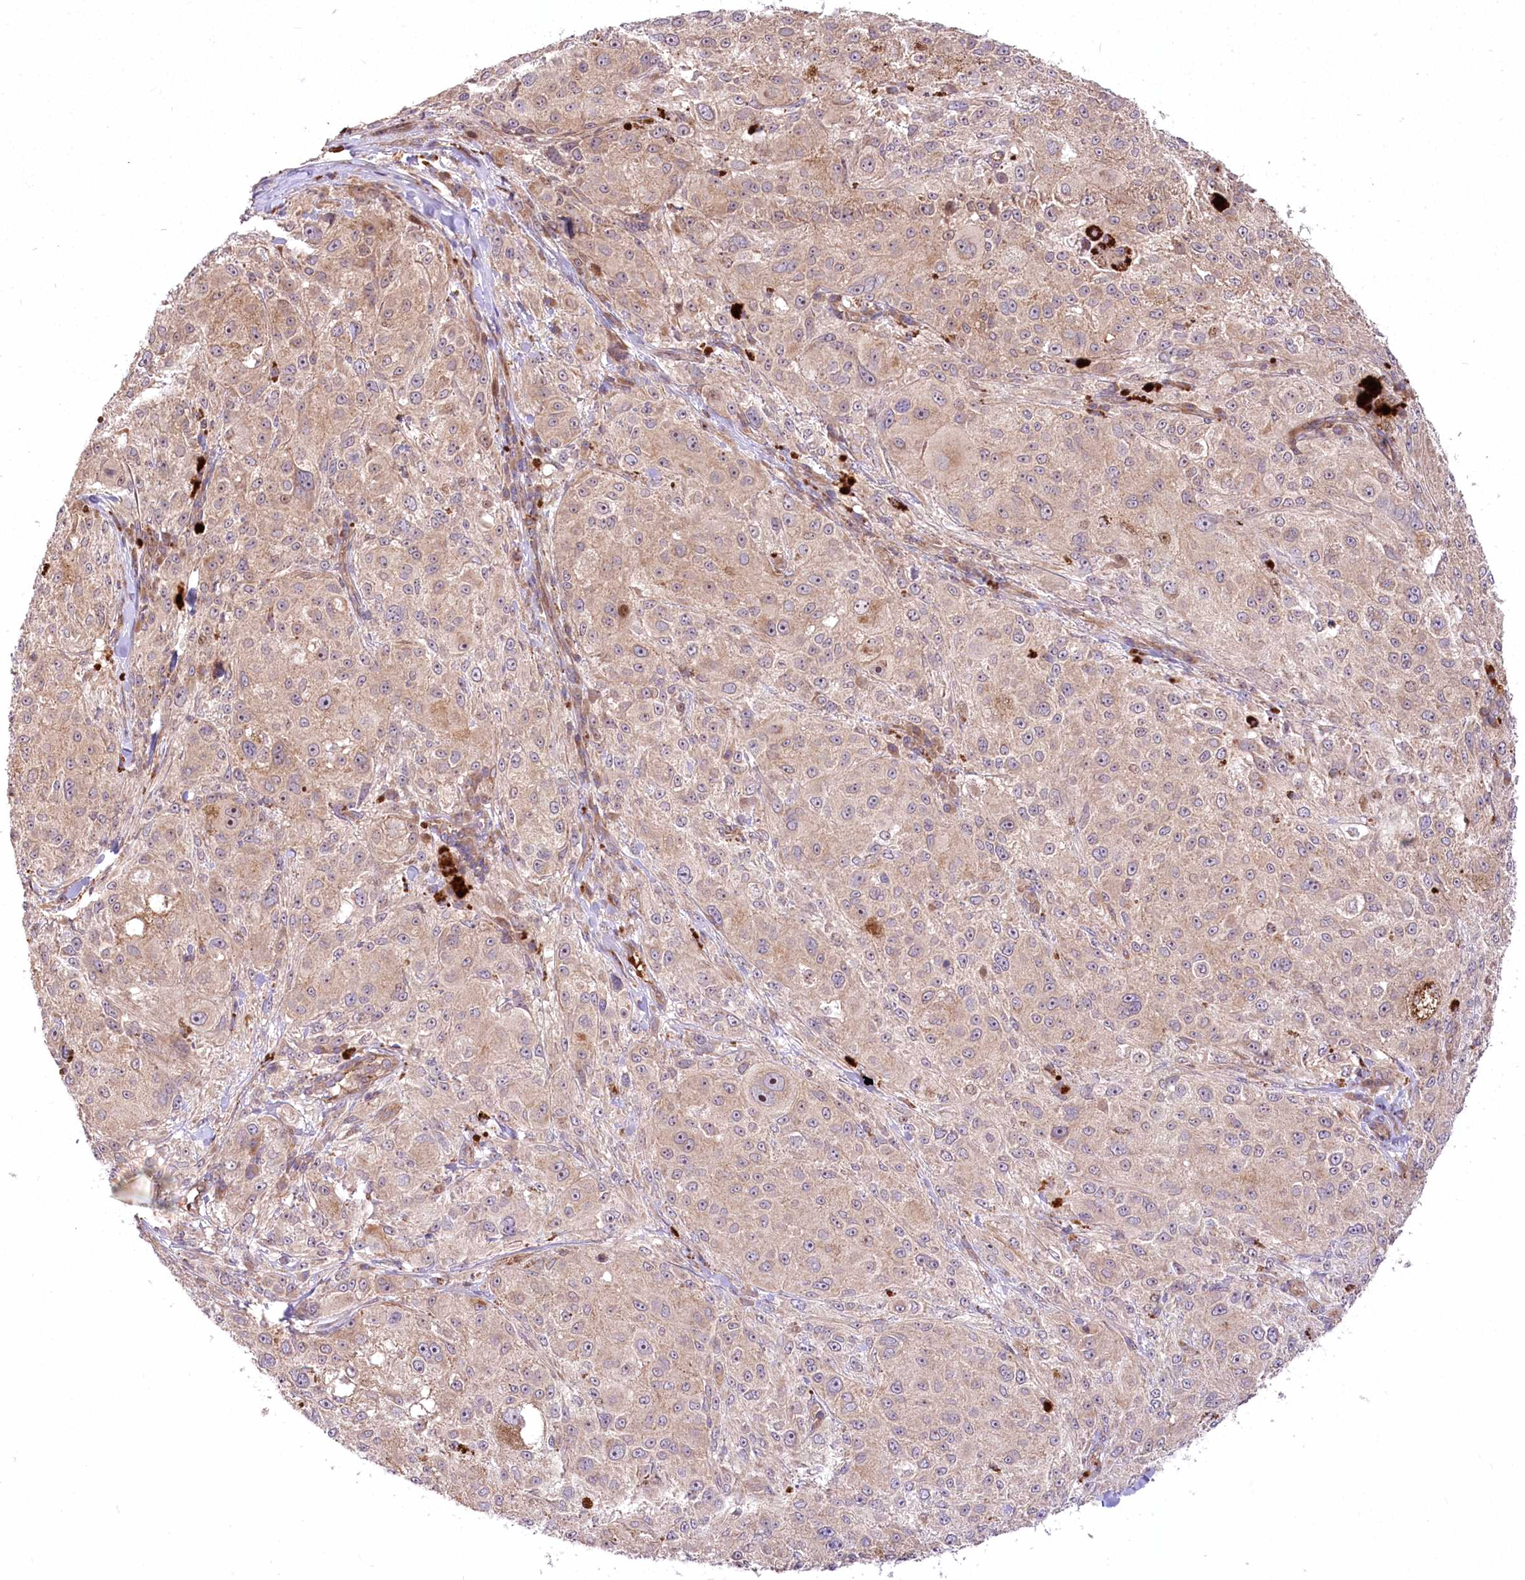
{"staining": {"intensity": "weak", "quantity": ">75%", "location": "cytoplasmic/membranous"}, "tissue": "melanoma", "cell_type": "Tumor cells", "image_type": "cancer", "snomed": [{"axis": "morphology", "description": "Necrosis, NOS"}, {"axis": "morphology", "description": "Malignant melanoma, NOS"}, {"axis": "topography", "description": "Skin"}], "caption": "Melanoma was stained to show a protein in brown. There is low levels of weak cytoplasmic/membranous staining in approximately >75% of tumor cells.", "gene": "PSTK", "patient": {"sex": "female", "age": 87}}